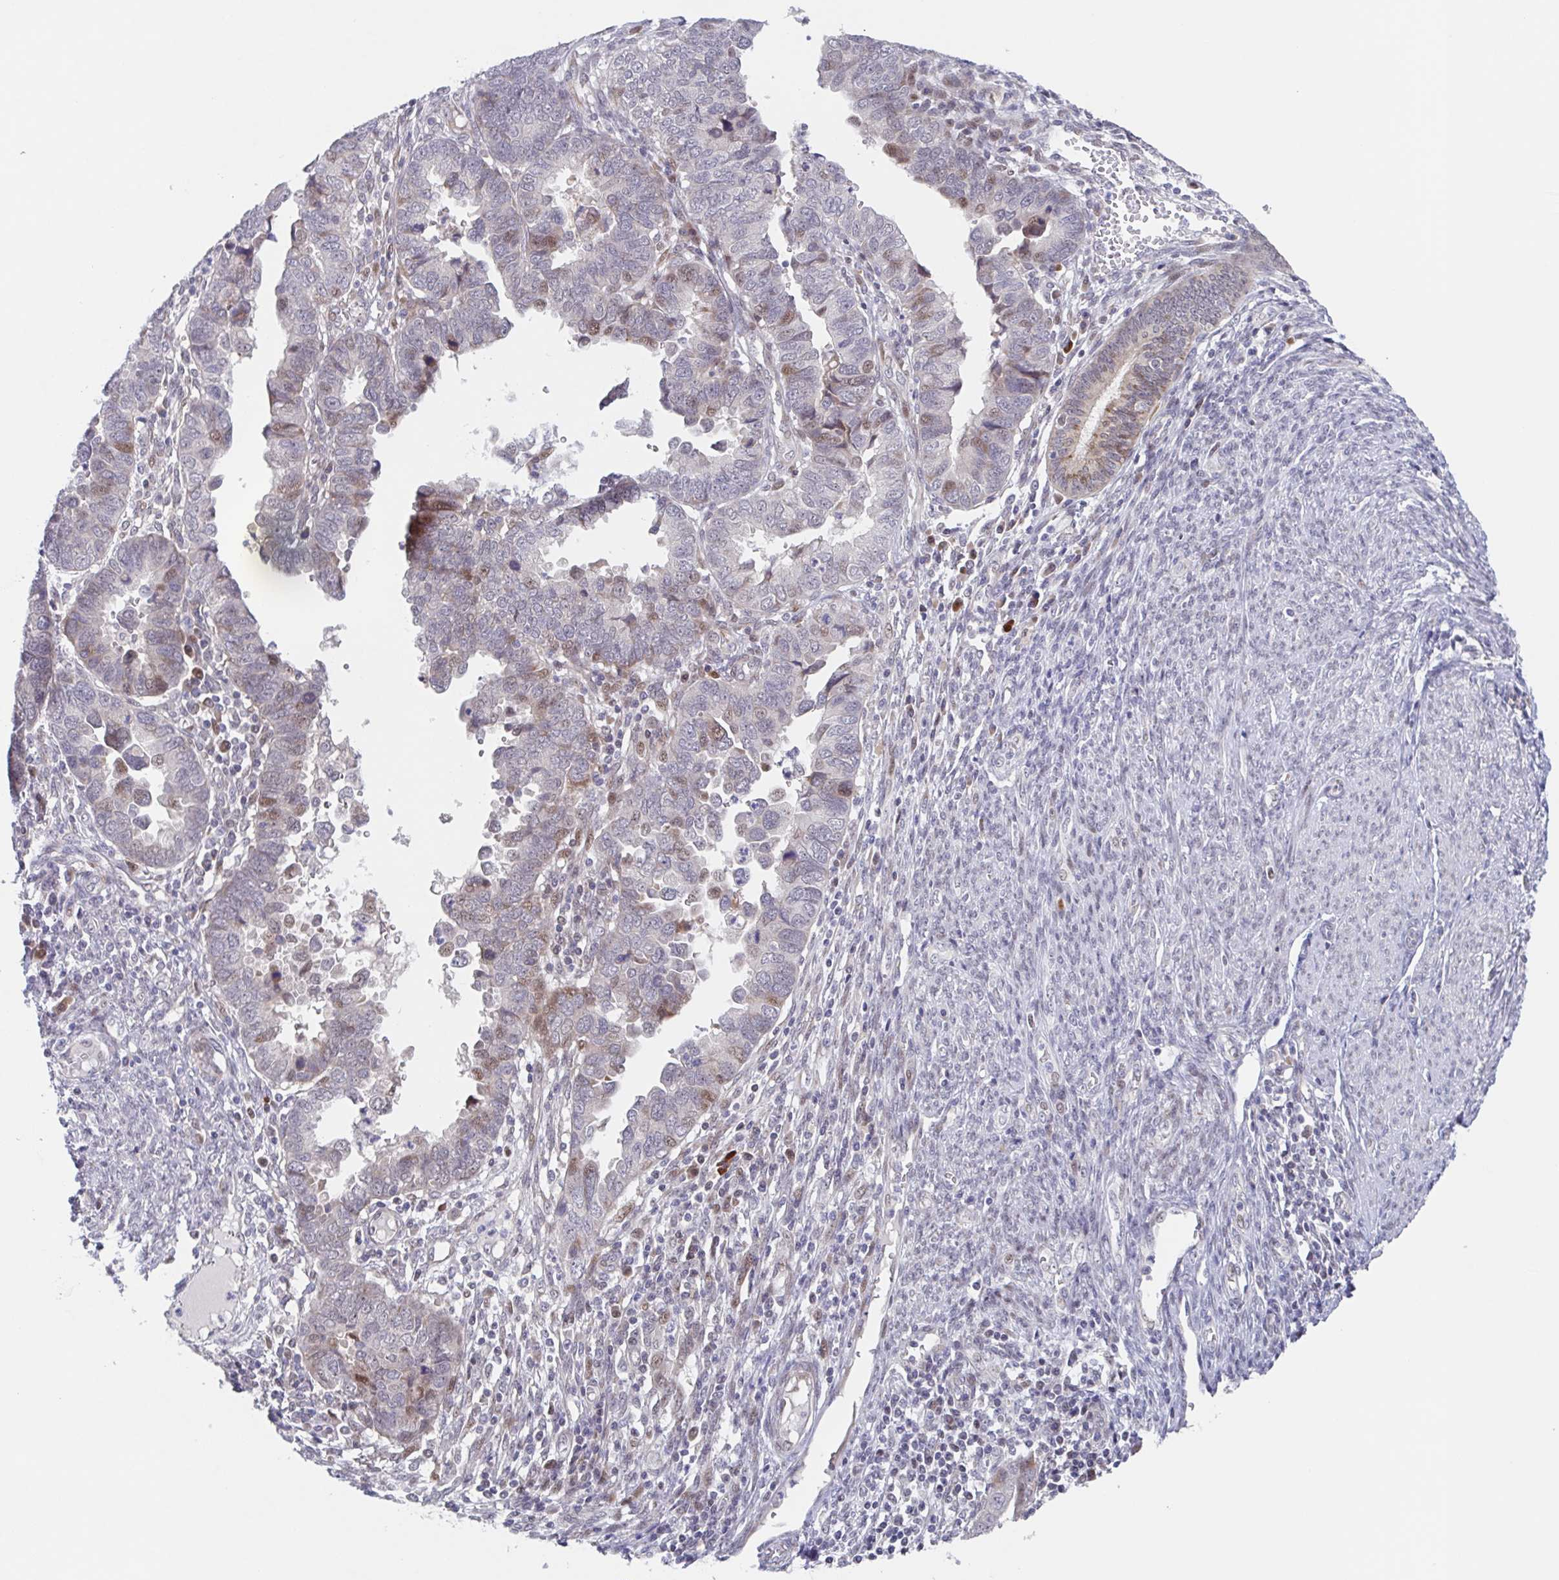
{"staining": {"intensity": "weak", "quantity": "<25%", "location": "cytoplasmic/membranous,nuclear"}, "tissue": "endometrial cancer", "cell_type": "Tumor cells", "image_type": "cancer", "snomed": [{"axis": "morphology", "description": "Adenocarcinoma, NOS"}, {"axis": "topography", "description": "Endometrium"}], "caption": "The micrograph exhibits no staining of tumor cells in endometrial cancer (adenocarcinoma).", "gene": "POU2F3", "patient": {"sex": "female", "age": 79}}